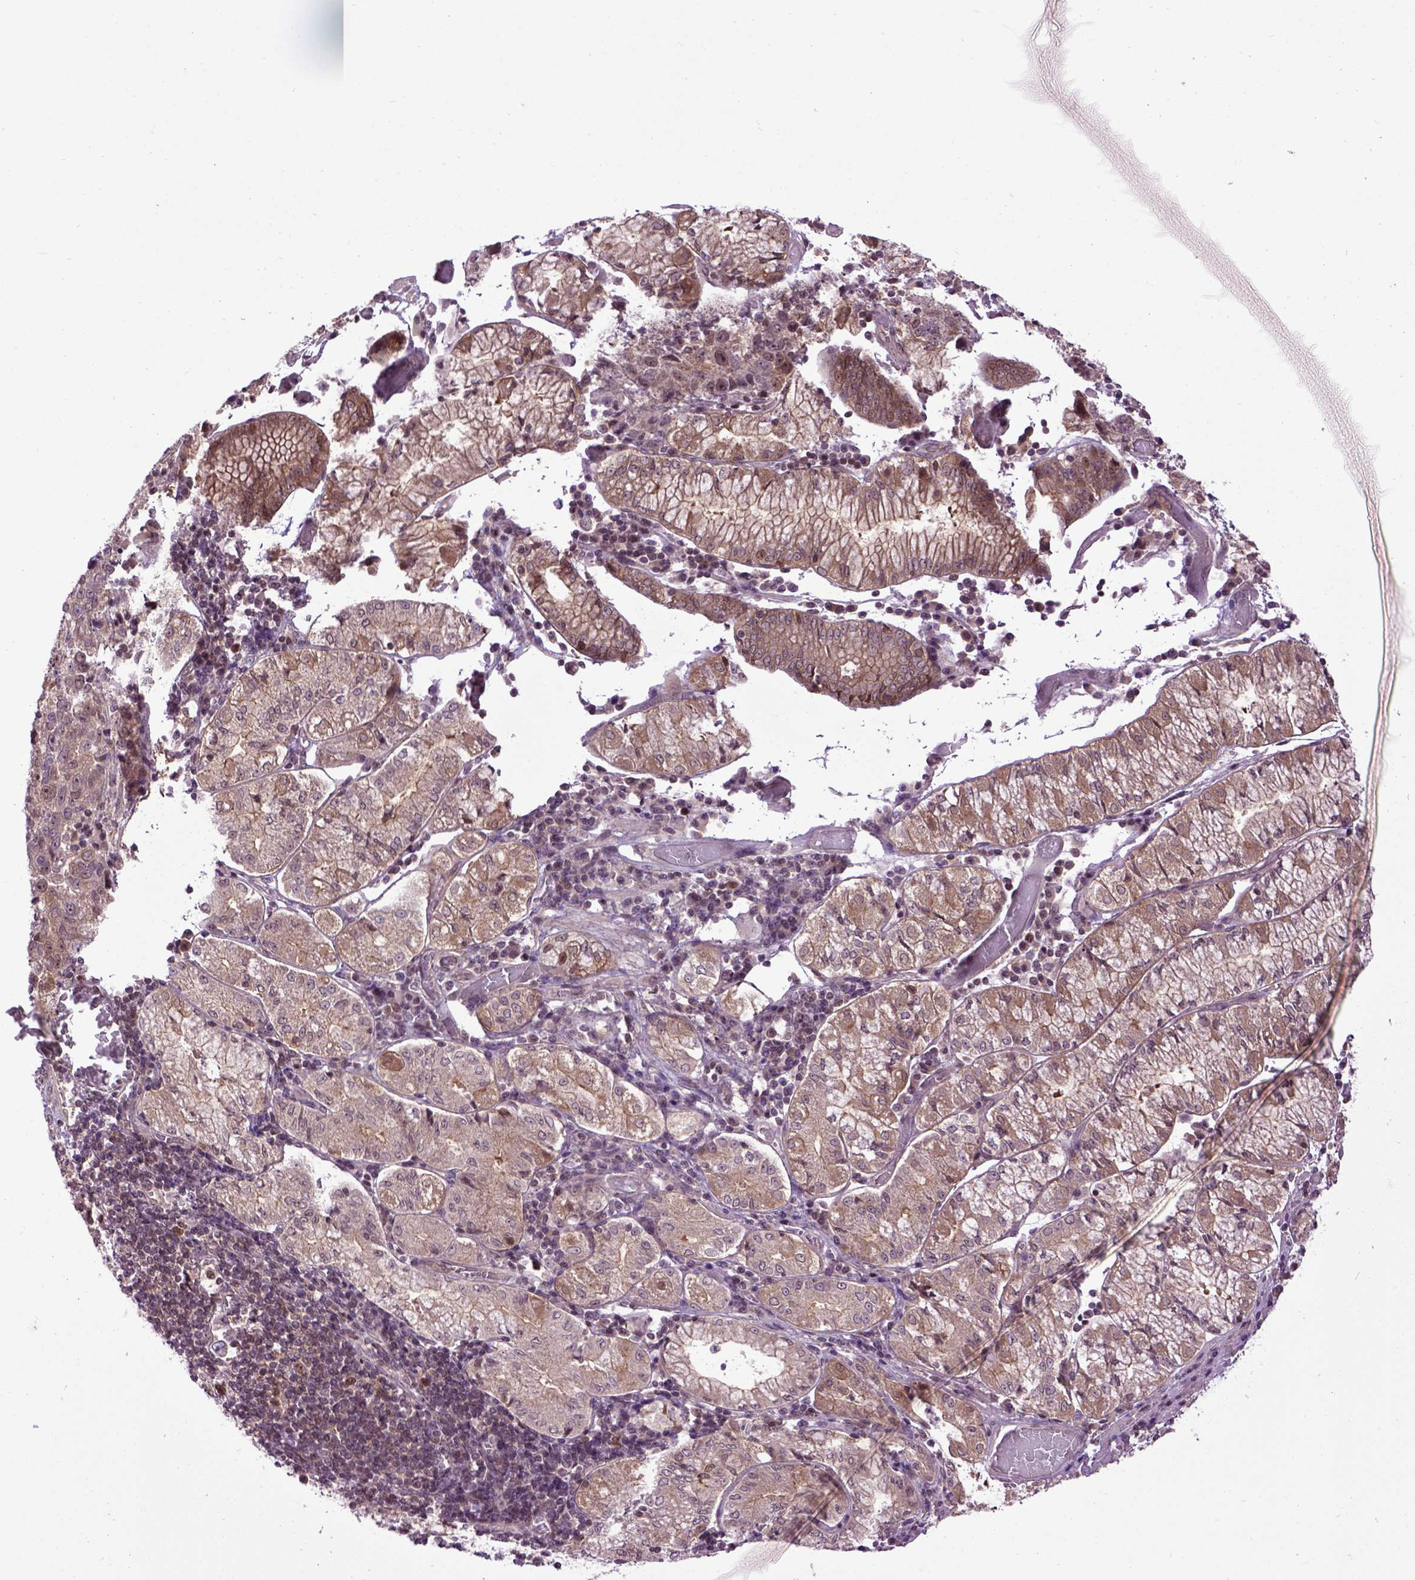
{"staining": {"intensity": "moderate", "quantity": ">75%", "location": "cytoplasmic/membranous,nuclear"}, "tissue": "stomach cancer", "cell_type": "Tumor cells", "image_type": "cancer", "snomed": [{"axis": "morphology", "description": "Adenocarcinoma, NOS"}, {"axis": "topography", "description": "Stomach"}], "caption": "DAB (3,3'-diaminobenzidine) immunohistochemical staining of stomach adenocarcinoma displays moderate cytoplasmic/membranous and nuclear protein staining in approximately >75% of tumor cells.", "gene": "WDR48", "patient": {"sex": "male", "age": 93}}